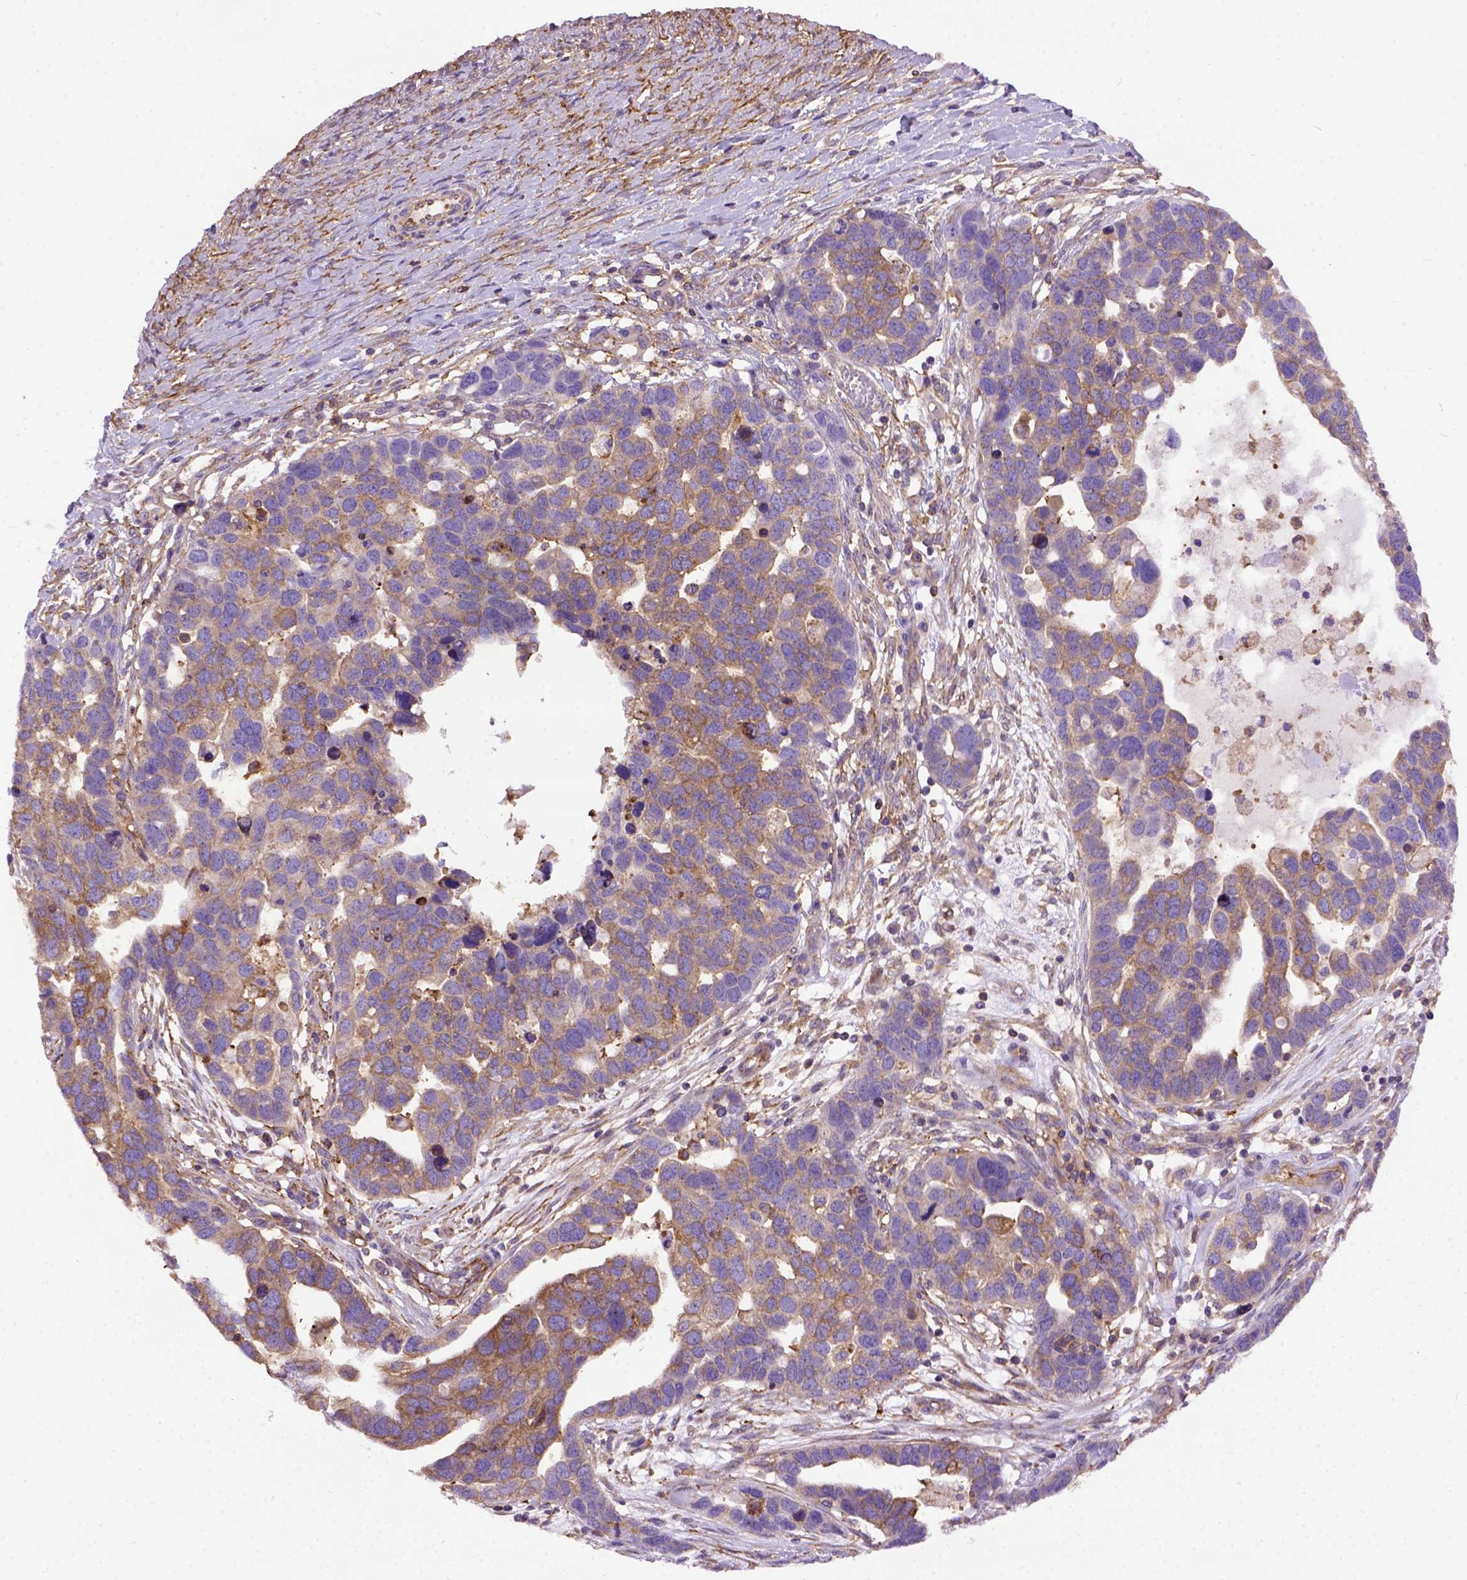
{"staining": {"intensity": "weak", "quantity": "25%-75%", "location": "cytoplasmic/membranous"}, "tissue": "ovarian cancer", "cell_type": "Tumor cells", "image_type": "cancer", "snomed": [{"axis": "morphology", "description": "Cystadenocarcinoma, serous, NOS"}, {"axis": "topography", "description": "Ovary"}], "caption": "Human serous cystadenocarcinoma (ovarian) stained with a brown dye demonstrates weak cytoplasmic/membranous positive staining in approximately 25%-75% of tumor cells.", "gene": "MVP", "patient": {"sex": "female", "age": 54}}